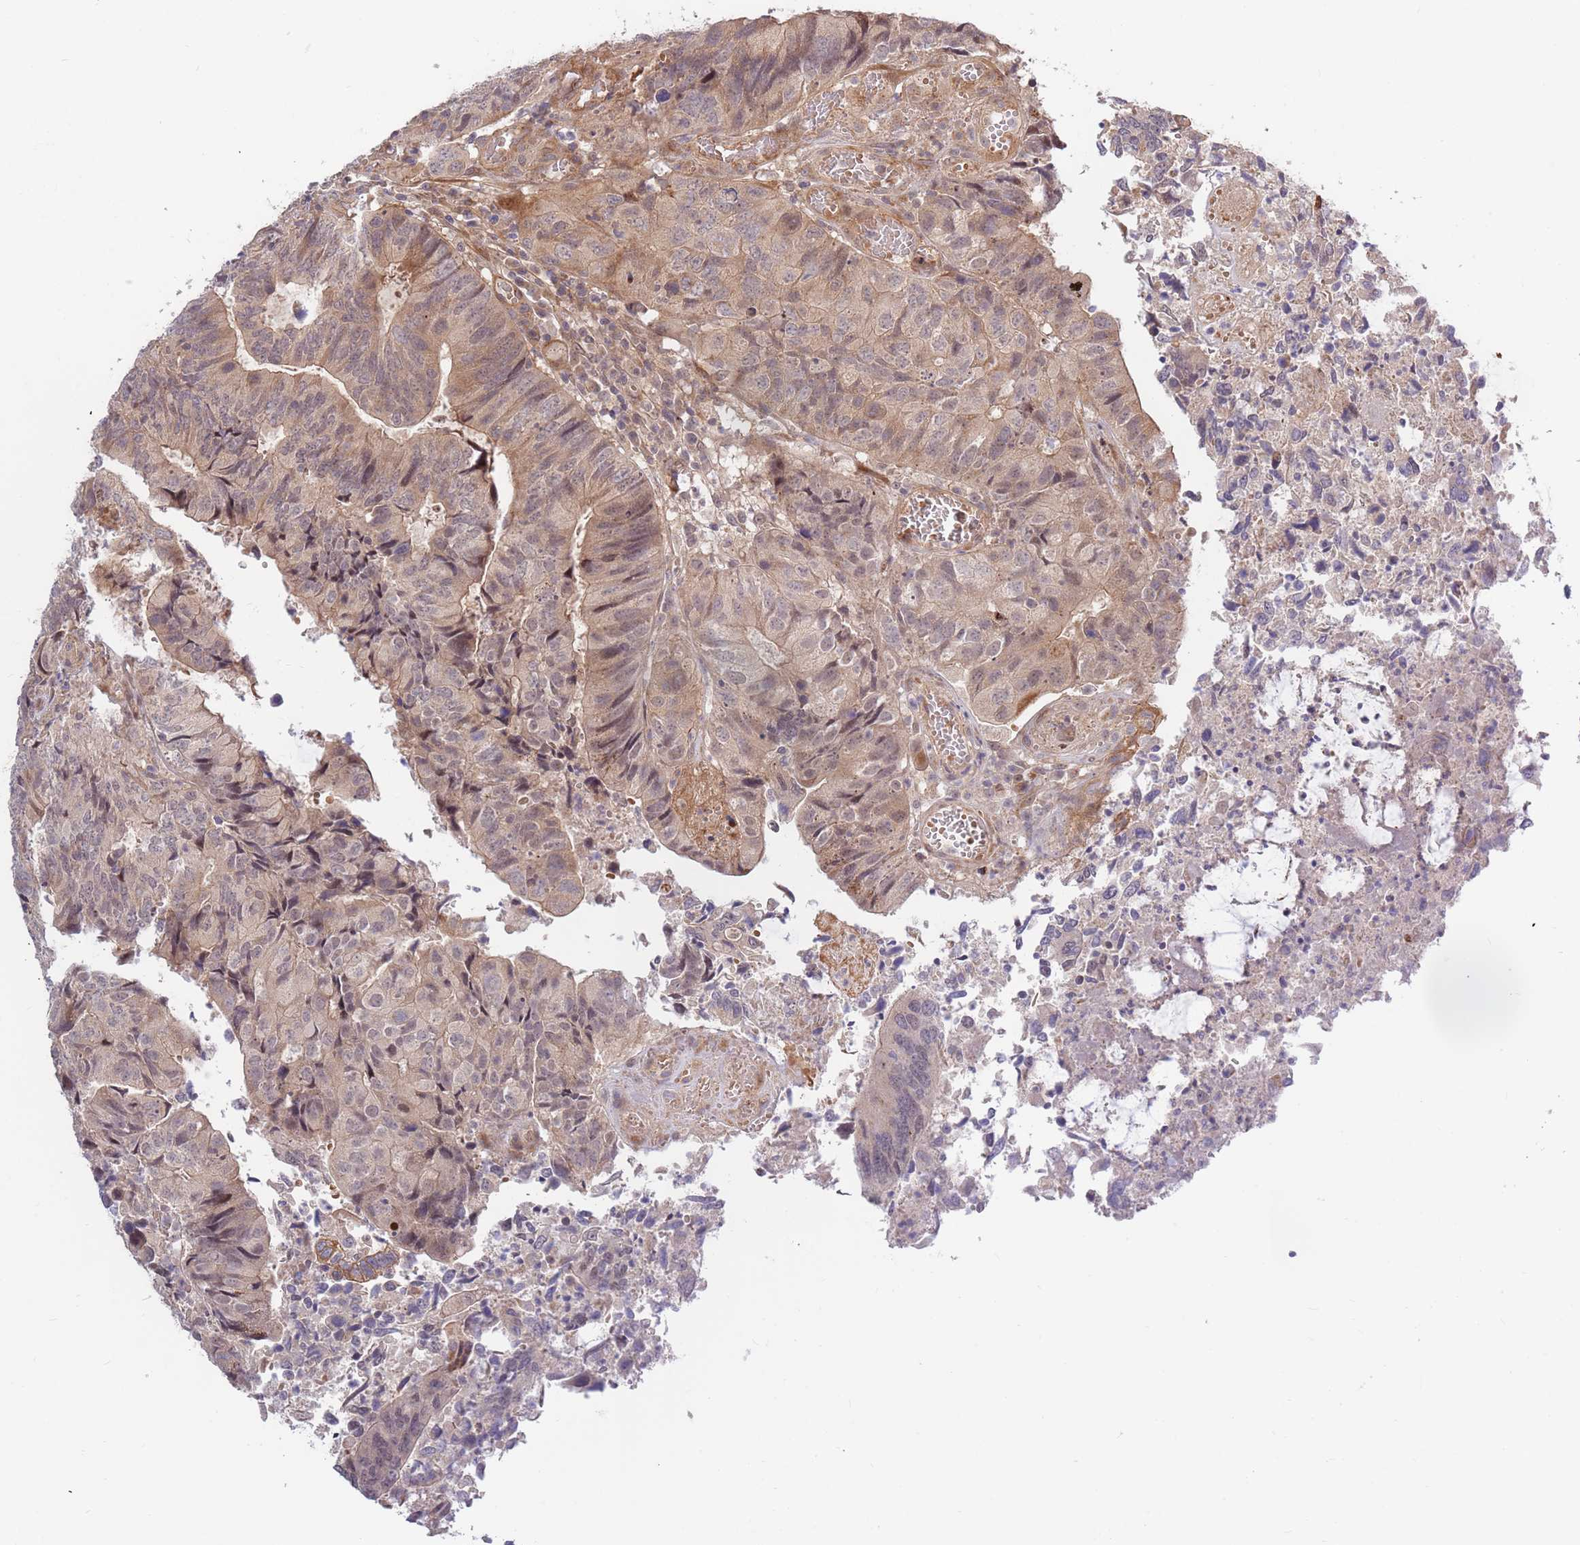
{"staining": {"intensity": "weak", "quantity": "25%-75%", "location": "cytoplasmic/membranous"}, "tissue": "colorectal cancer", "cell_type": "Tumor cells", "image_type": "cancer", "snomed": [{"axis": "morphology", "description": "Adenocarcinoma, NOS"}, {"axis": "topography", "description": "Colon"}], "caption": "High-power microscopy captured an IHC photomicrograph of colorectal cancer, revealing weak cytoplasmic/membranous positivity in about 25%-75% of tumor cells.", "gene": "HAUS3", "patient": {"sex": "female", "age": 67}}